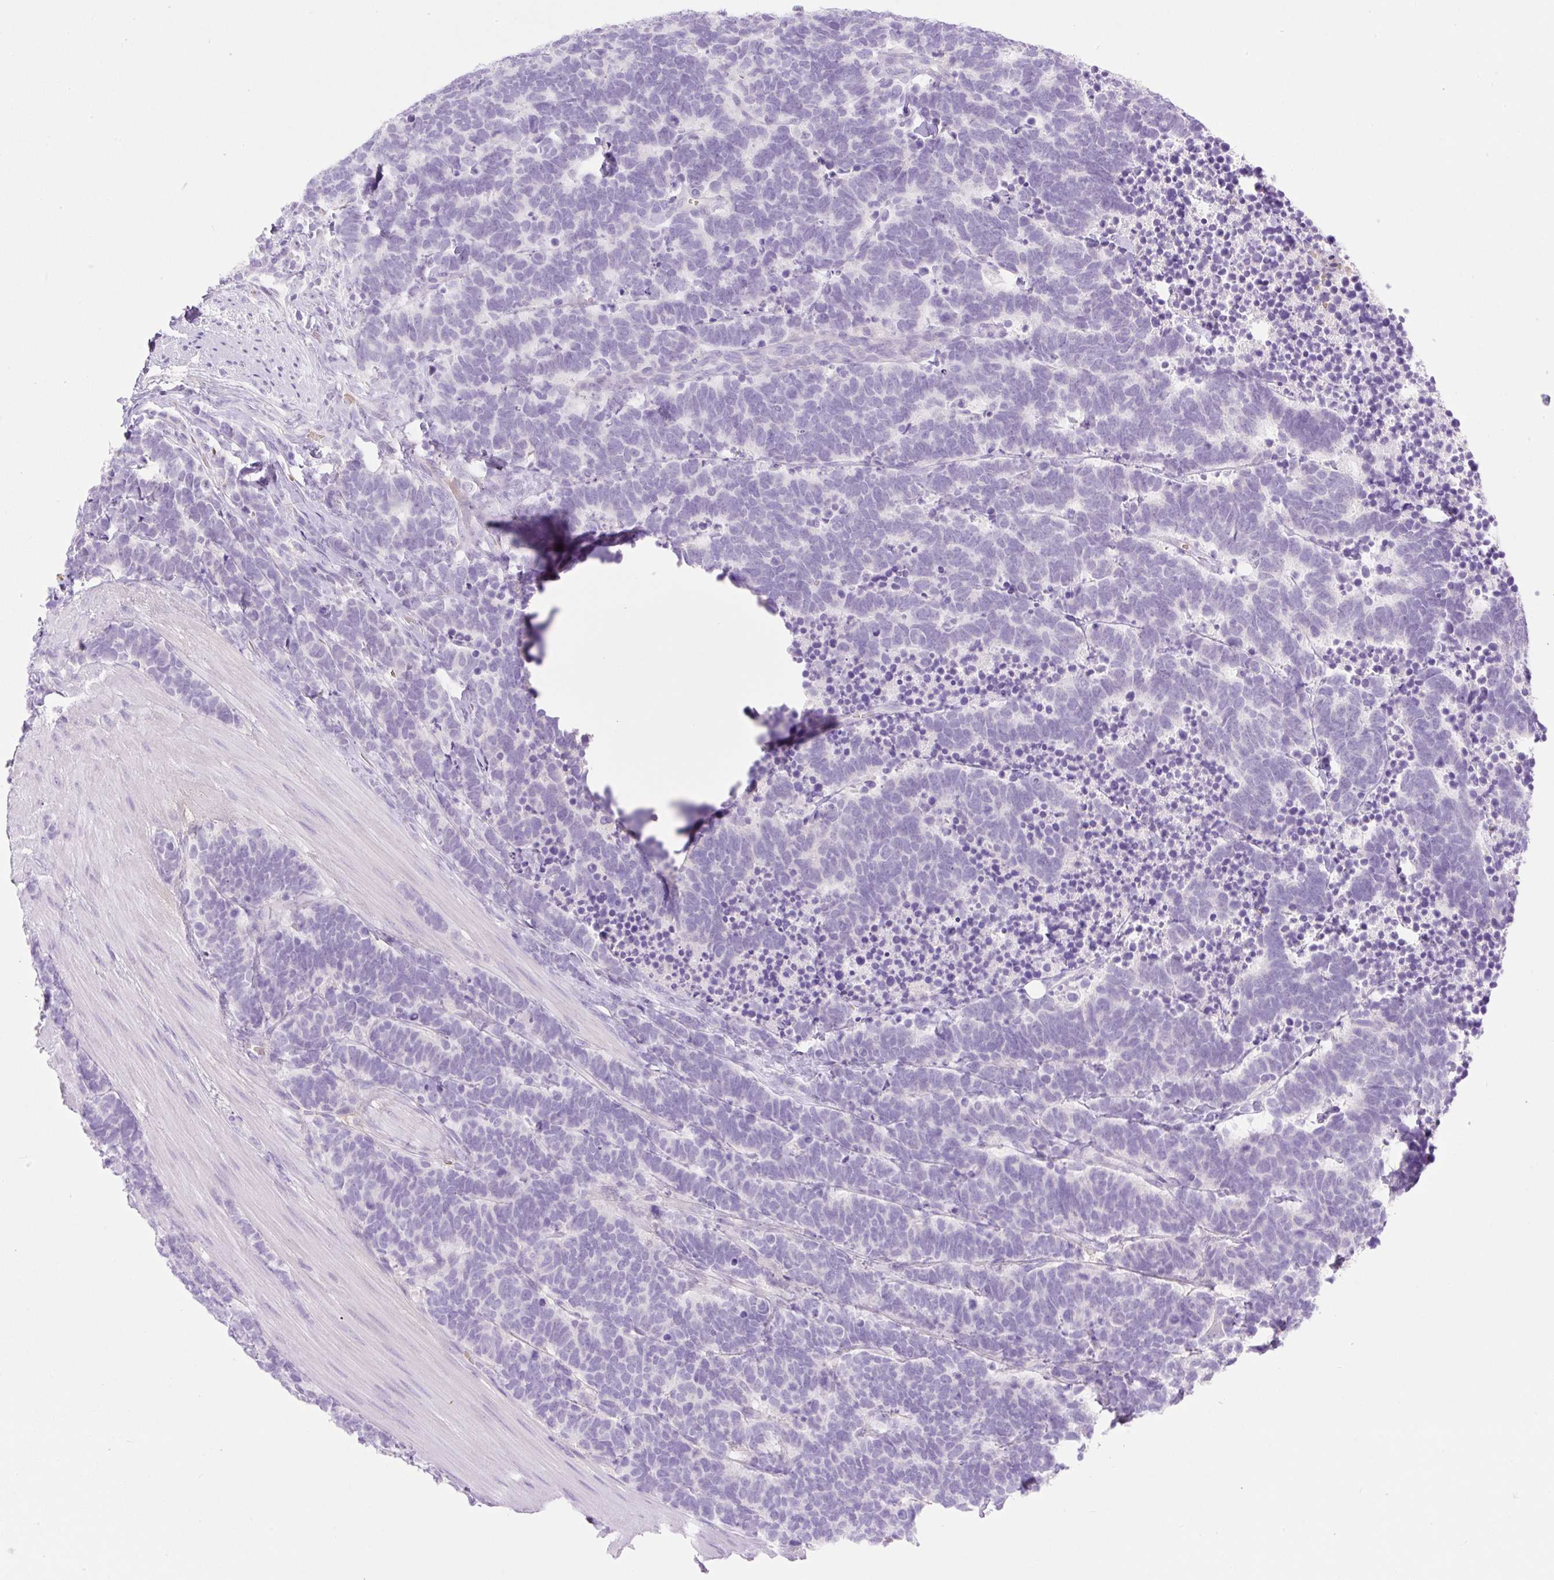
{"staining": {"intensity": "negative", "quantity": "none", "location": "none"}, "tissue": "carcinoid", "cell_type": "Tumor cells", "image_type": "cancer", "snomed": [{"axis": "morphology", "description": "Carcinoma, NOS"}, {"axis": "morphology", "description": "Carcinoid, malignant, NOS"}, {"axis": "topography", "description": "Urinary bladder"}], "caption": "This is a photomicrograph of immunohistochemistry (IHC) staining of carcinoid (malignant), which shows no expression in tumor cells.", "gene": "CDX1", "patient": {"sex": "male", "age": 57}}